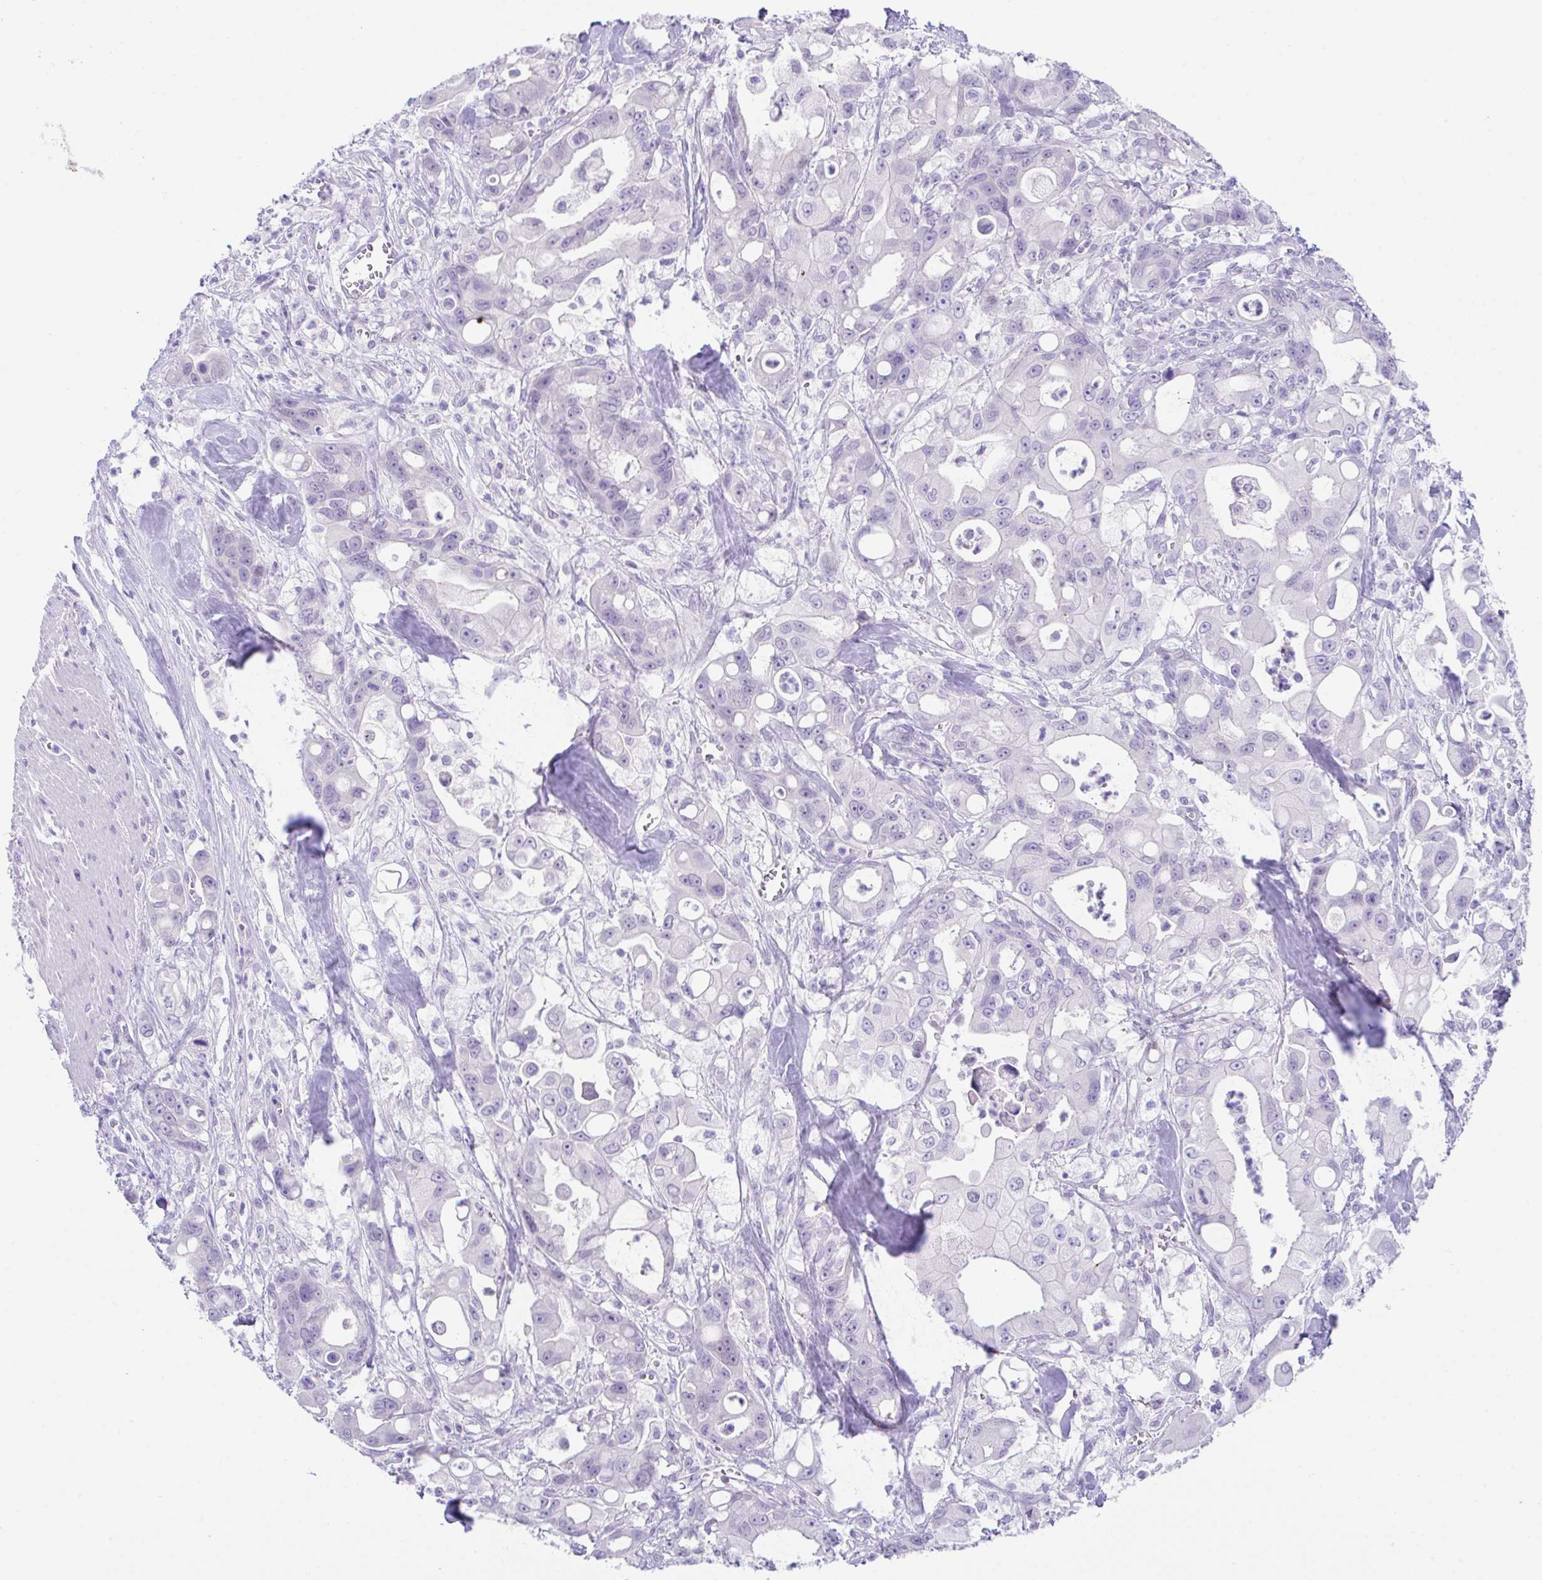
{"staining": {"intensity": "negative", "quantity": "none", "location": "none"}, "tissue": "pancreatic cancer", "cell_type": "Tumor cells", "image_type": "cancer", "snomed": [{"axis": "morphology", "description": "Adenocarcinoma, NOS"}, {"axis": "topography", "description": "Pancreas"}], "caption": "Pancreatic cancer was stained to show a protein in brown. There is no significant expression in tumor cells.", "gene": "HACD4", "patient": {"sex": "male", "age": 68}}